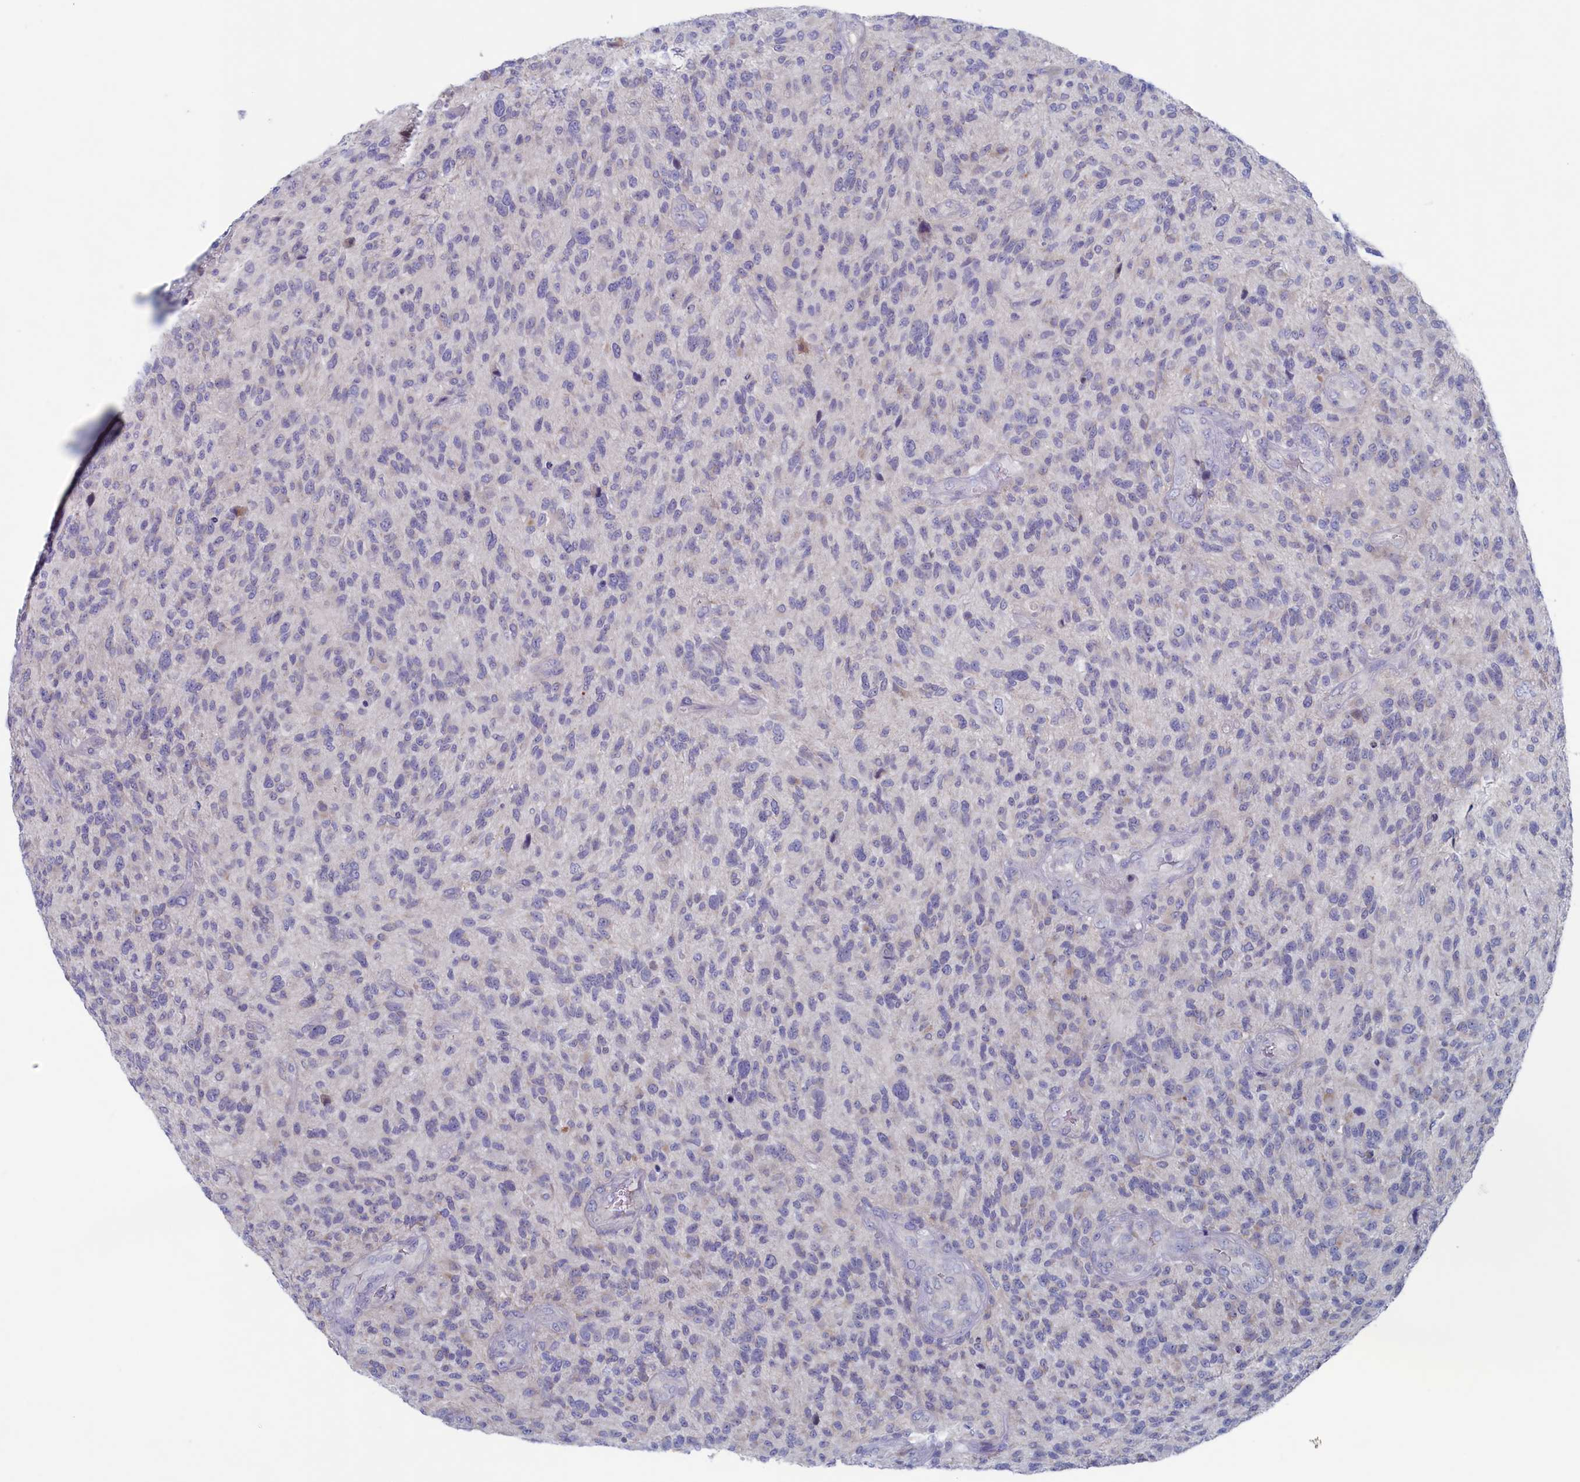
{"staining": {"intensity": "negative", "quantity": "none", "location": "none"}, "tissue": "glioma", "cell_type": "Tumor cells", "image_type": "cancer", "snomed": [{"axis": "morphology", "description": "Glioma, malignant, High grade"}, {"axis": "topography", "description": "Brain"}], "caption": "Immunohistochemistry (IHC) photomicrograph of neoplastic tissue: human malignant glioma (high-grade) stained with DAB (3,3'-diaminobenzidine) shows no significant protein expression in tumor cells.", "gene": "WDR76", "patient": {"sex": "male", "age": 47}}